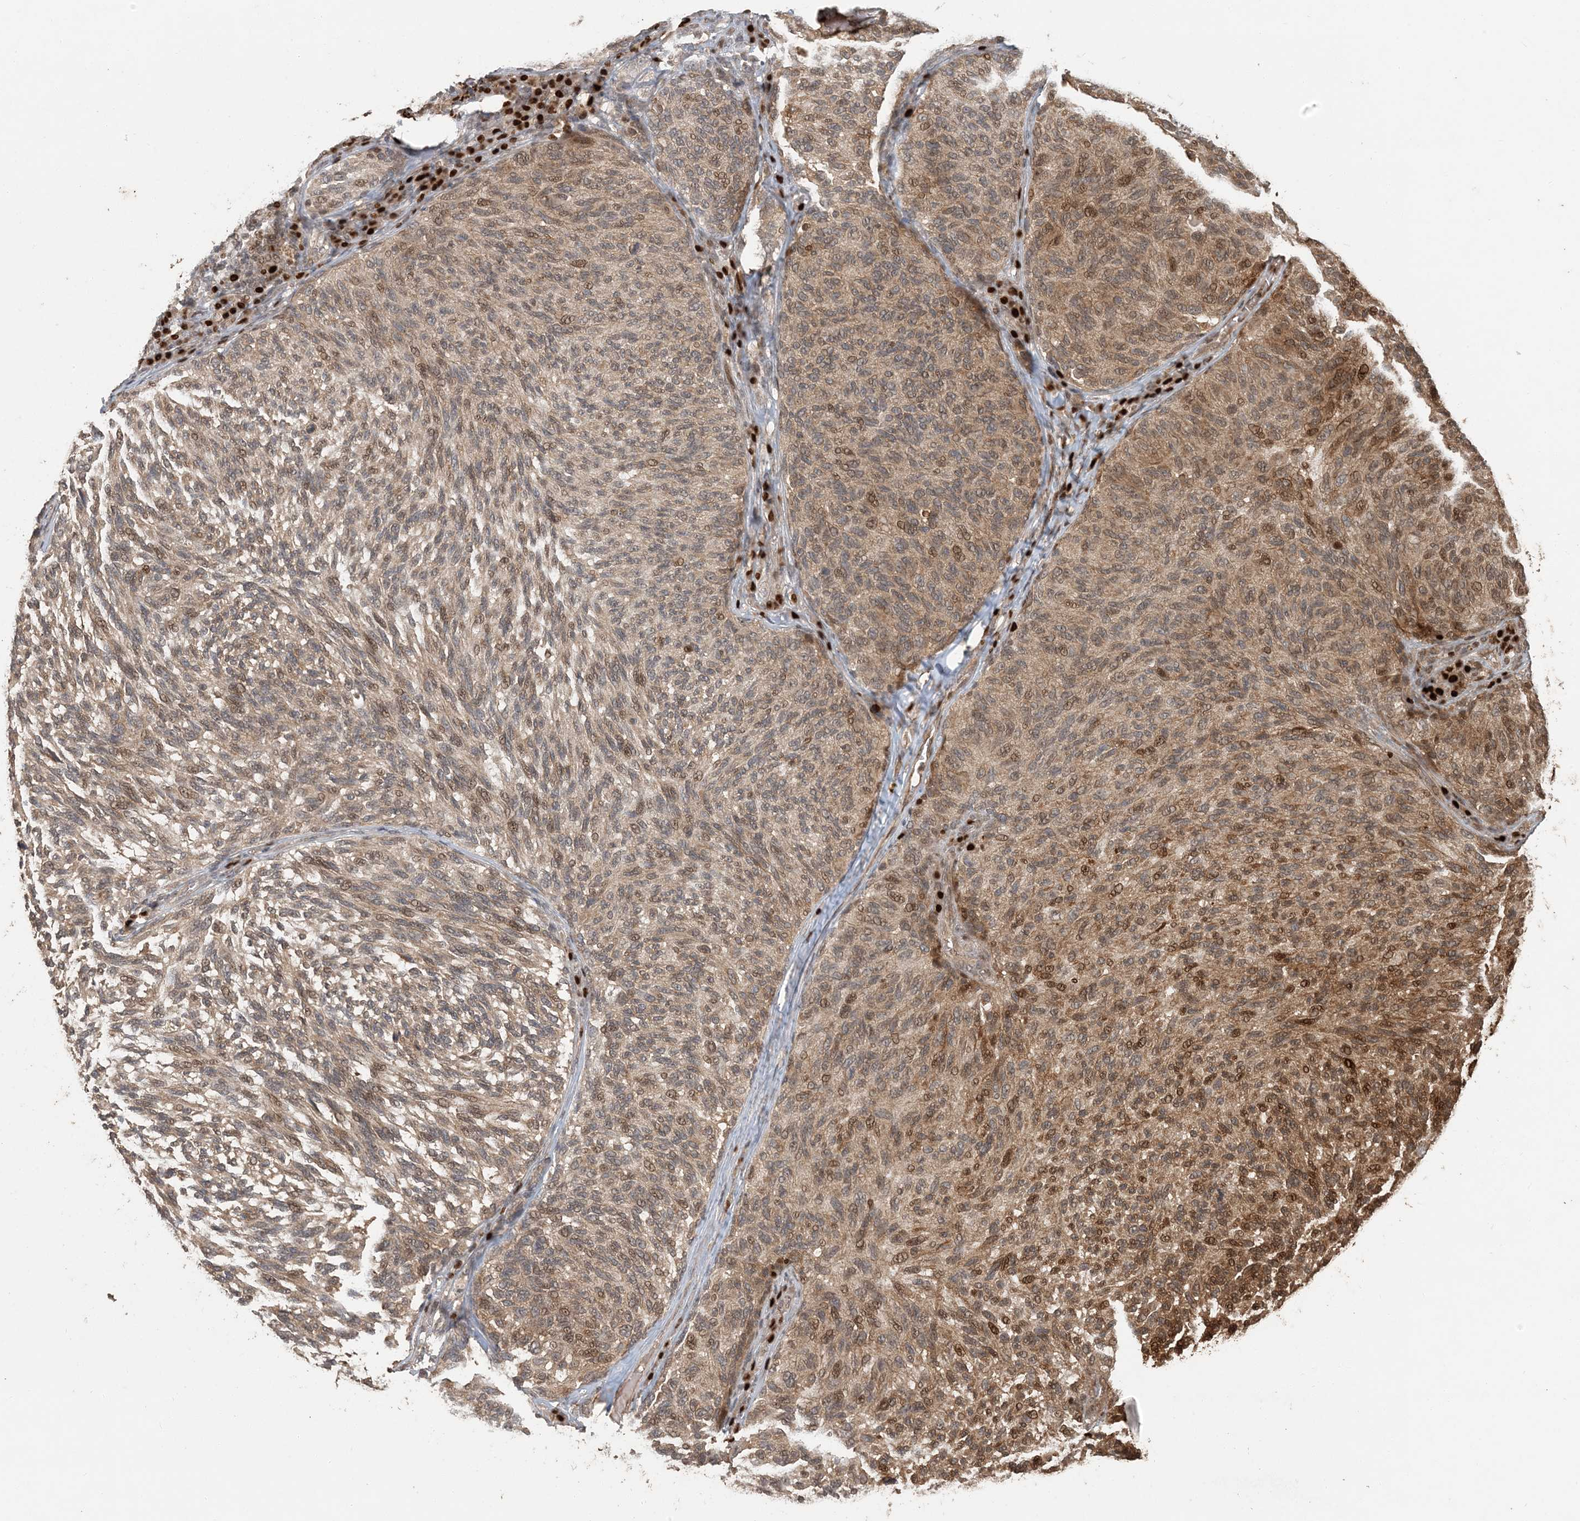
{"staining": {"intensity": "moderate", "quantity": "25%-75%", "location": "cytoplasmic/membranous,nuclear"}, "tissue": "melanoma", "cell_type": "Tumor cells", "image_type": "cancer", "snomed": [{"axis": "morphology", "description": "Malignant melanoma, NOS"}, {"axis": "topography", "description": "Skin"}], "caption": "The immunohistochemical stain labels moderate cytoplasmic/membranous and nuclear staining in tumor cells of melanoma tissue. The protein is shown in brown color, while the nuclei are stained blue.", "gene": "ATP13A2", "patient": {"sex": "female", "age": 73}}